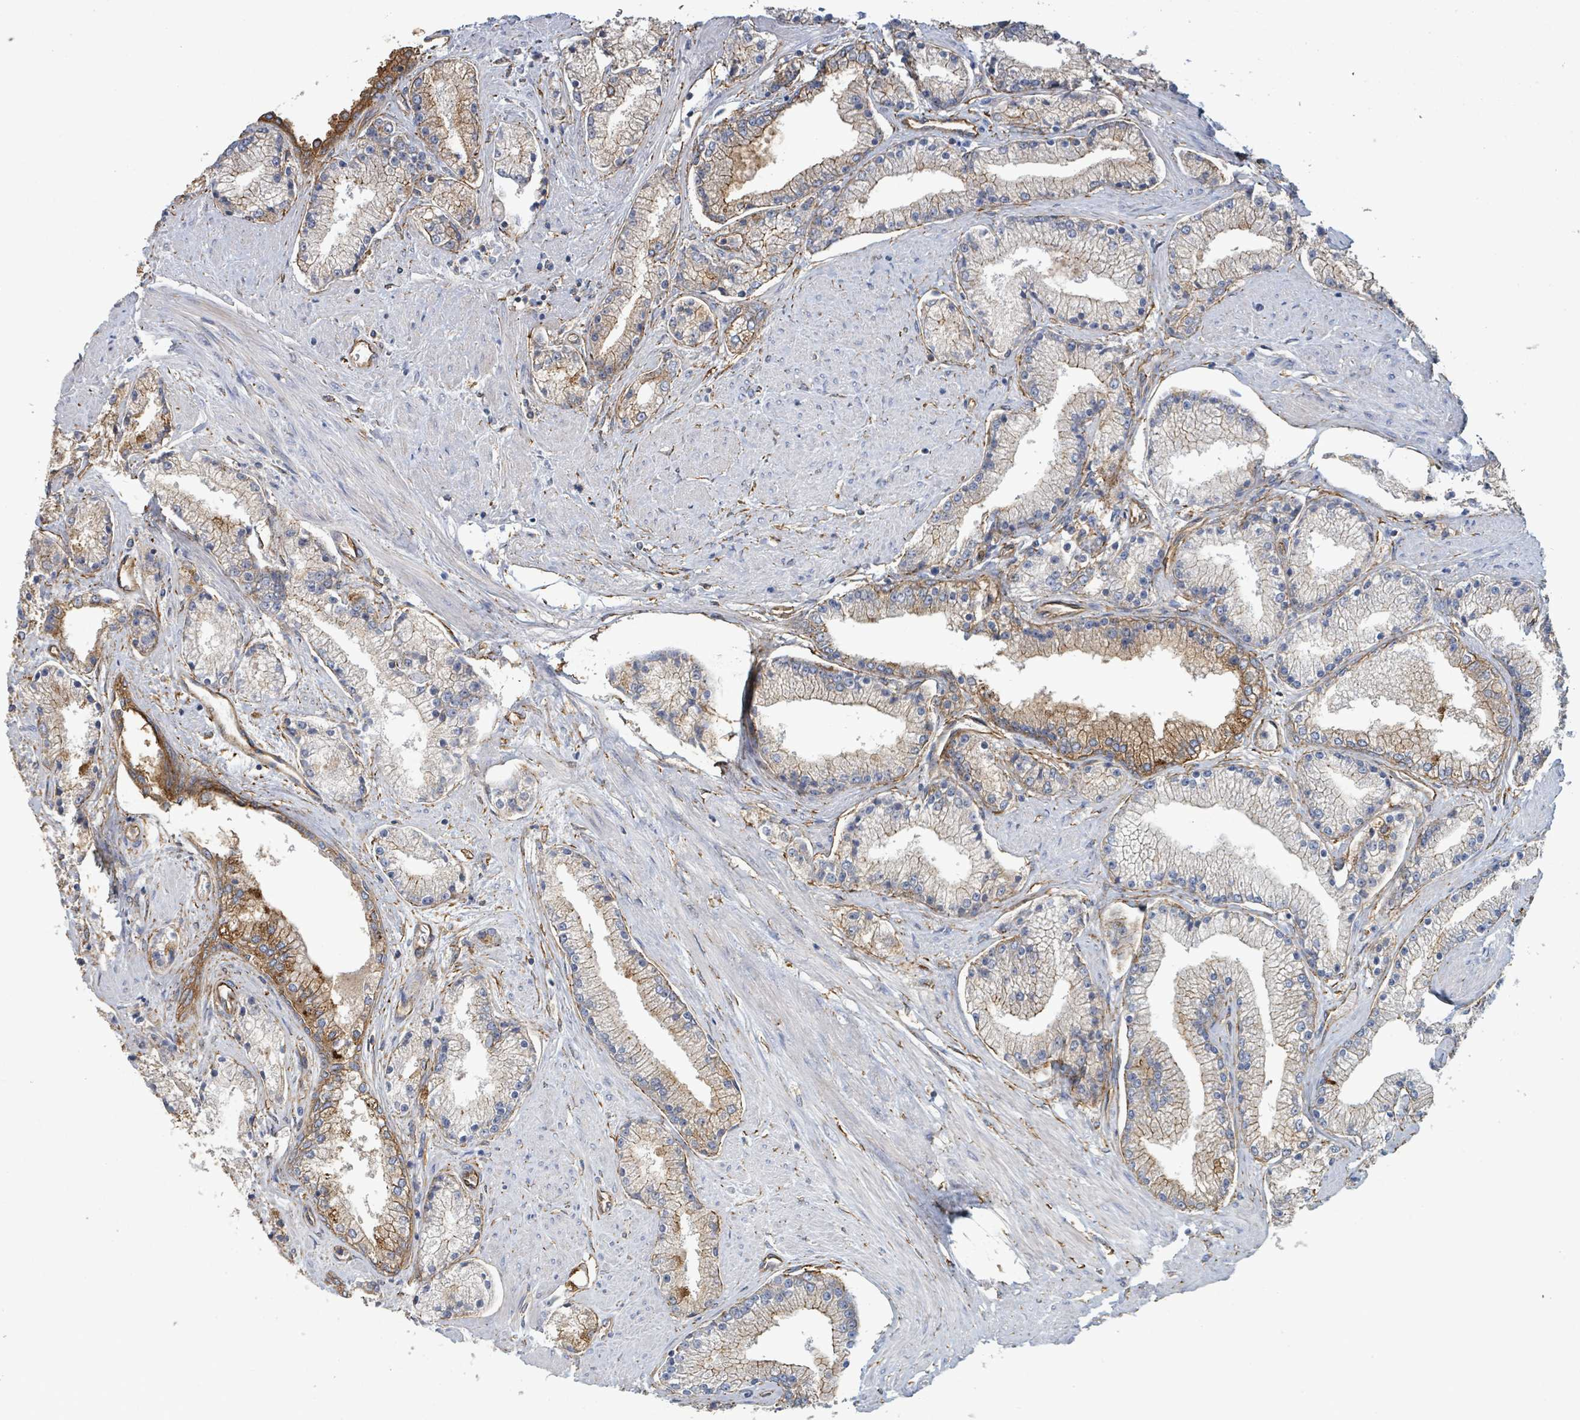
{"staining": {"intensity": "moderate", "quantity": "<25%", "location": "cytoplasmic/membranous"}, "tissue": "prostate cancer", "cell_type": "Tumor cells", "image_type": "cancer", "snomed": [{"axis": "morphology", "description": "Adenocarcinoma, High grade"}, {"axis": "topography", "description": "Prostate"}], "caption": "Immunohistochemical staining of human prostate cancer demonstrates moderate cytoplasmic/membranous protein positivity in approximately <25% of tumor cells. The staining is performed using DAB (3,3'-diaminobenzidine) brown chromogen to label protein expression. The nuclei are counter-stained blue using hematoxylin.", "gene": "LDOC1", "patient": {"sex": "male", "age": 67}}